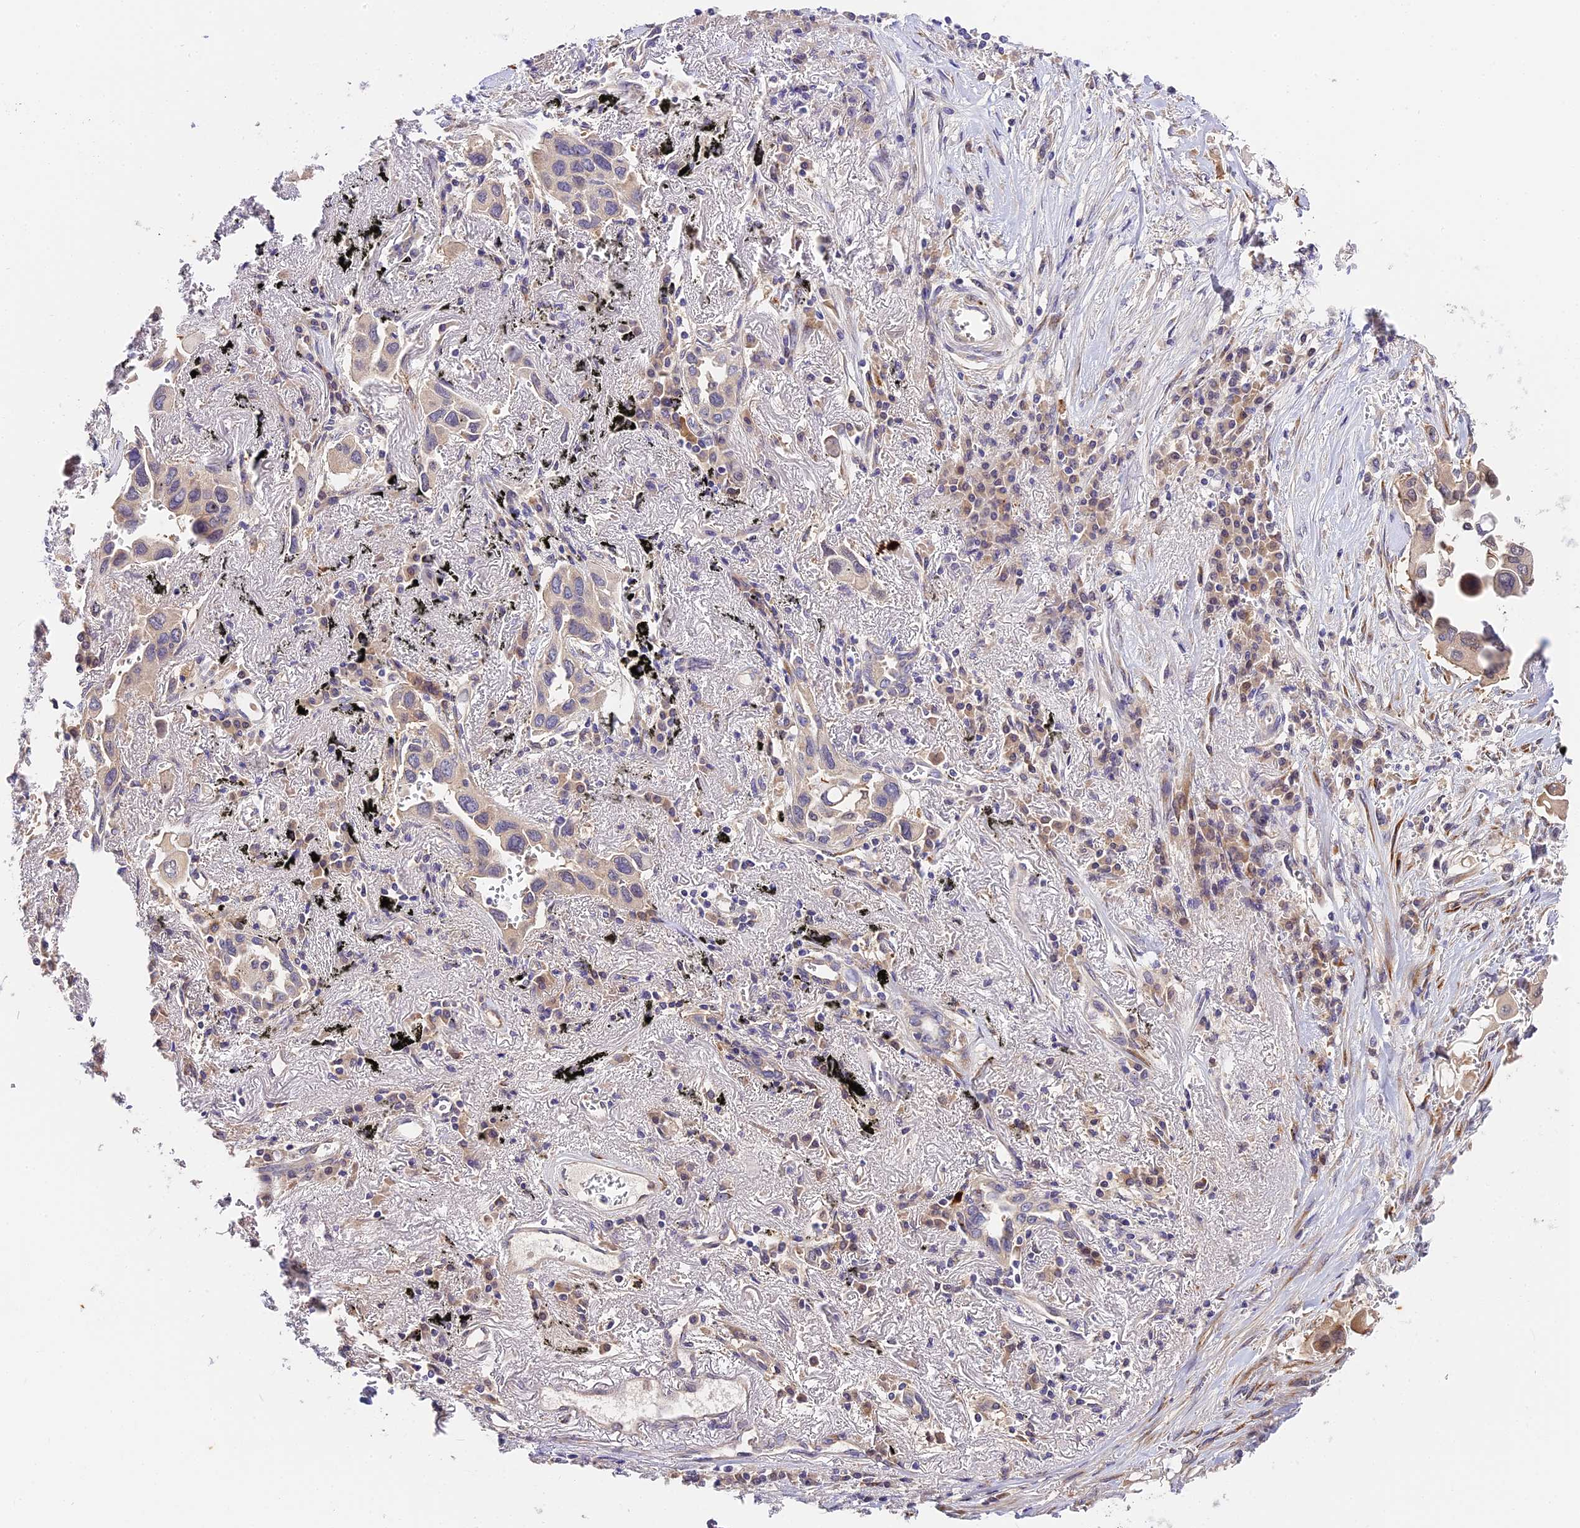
{"staining": {"intensity": "weak", "quantity": "25%-75%", "location": "cytoplasmic/membranous"}, "tissue": "lung cancer", "cell_type": "Tumor cells", "image_type": "cancer", "snomed": [{"axis": "morphology", "description": "Adenocarcinoma, NOS"}, {"axis": "topography", "description": "Lung"}], "caption": "A histopathology image of human lung cancer stained for a protein reveals weak cytoplasmic/membranous brown staining in tumor cells.", "gene": "BSCL2", "patient": {"sex": "female", "age": 76}}